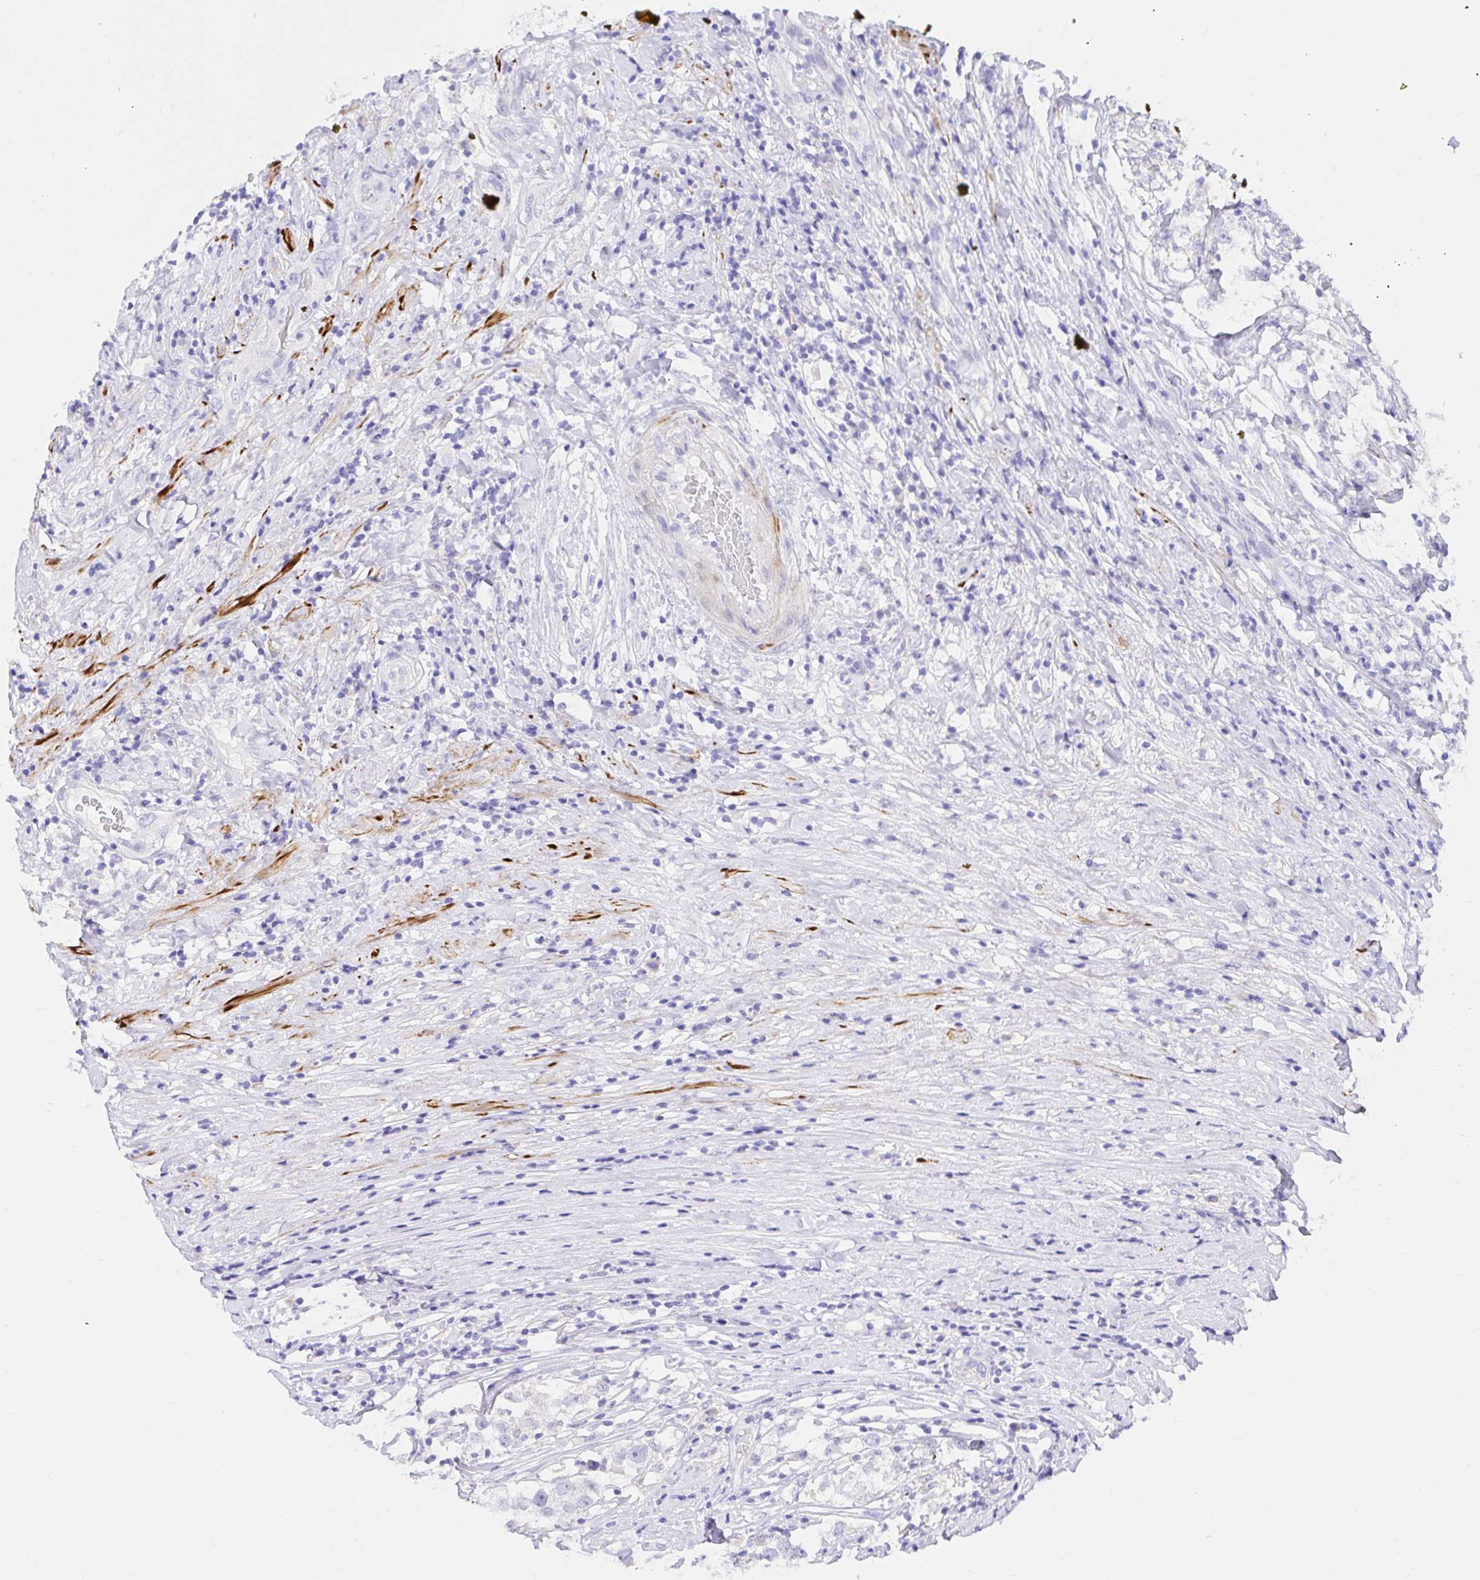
{"staining": {"intensity": "negative", "quantity": "none", "location": "none"}, "tissue": "testis cancer", "cell_type": "Tumor cells", "image_type": "cancer", "snomed": [{"axis": "morphology", "description": "Seminoma, NOS"}, {"axis": "topography", "description": "Testis"}], "caption": "Immunohistochemistry (IHC) micrograph of neoplastic tissue: testis seminoma stained with DAB reveals no significant protein positivity in tumor cells.", "gene": "BACE2", "patient": {"sex": "male", "age": 46}}